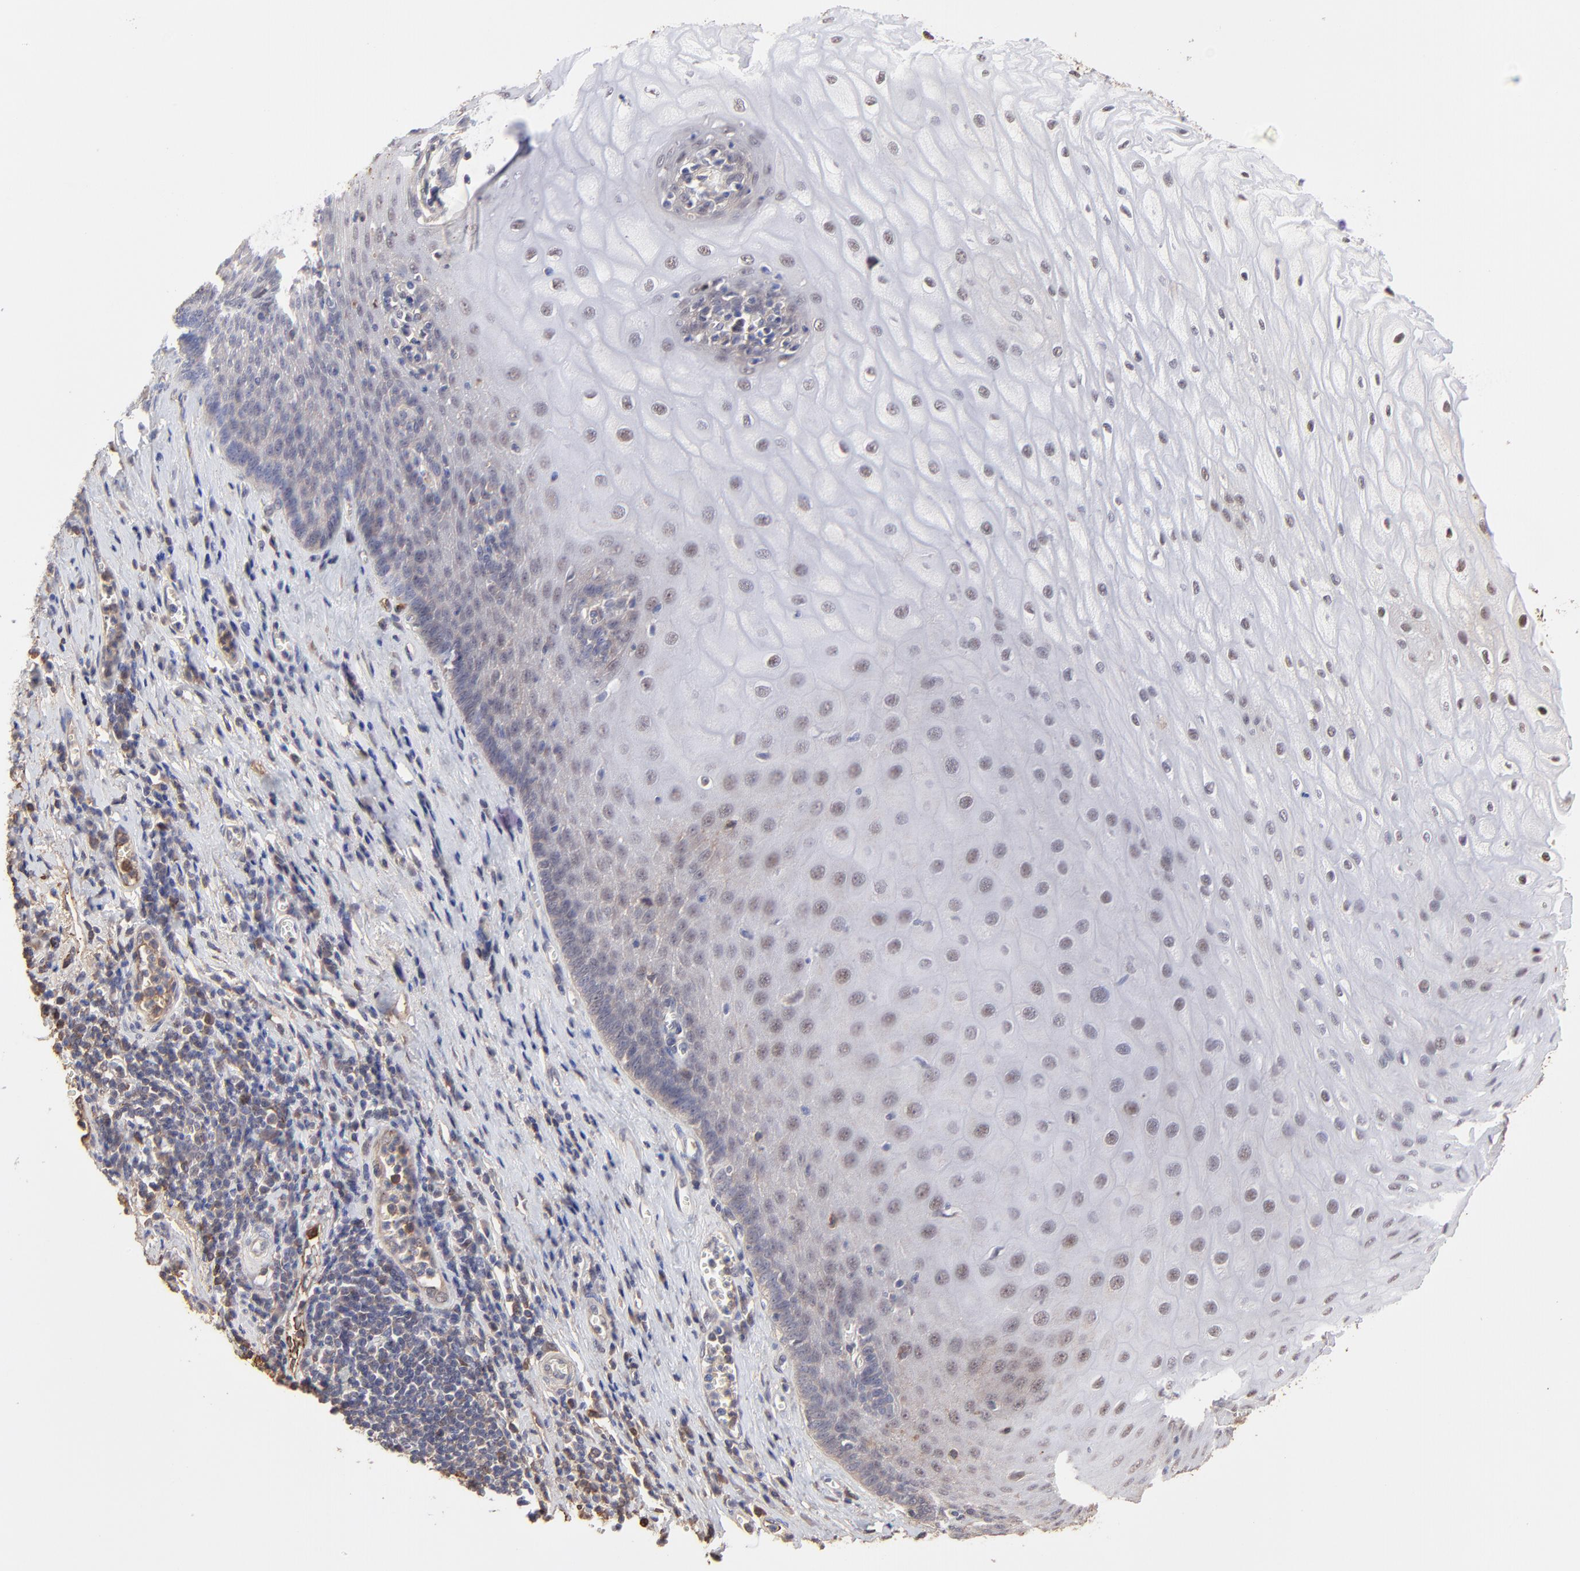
{"staining": {"intensity": "weak", "quantity": "25%-75%", "location": "cytoplasmic/membranous"}, "tissue": "esophagus", "cell_type": "Squamous epithelial cells", "image_type": "normal", "snomed": [{"axis": "morphology", "description": "Normal tissue, NOS"}, {"axis": "morphology", "description": "Squamous cell carcinoma, NOS"}, {"axis": "topography", "description": "Esophagus"}], "caption": "This photomicrograph reveals benign esophagus stained with immunohistochemistry (IHC) to label a protein in brown. The cytoplasmic/membranous of squamous epithelial cells show weak positivity for the protein. Nuclei are counter-stained blue.", "gene": "PSMD14", "patient": {"sex": "male", "age": 65}}